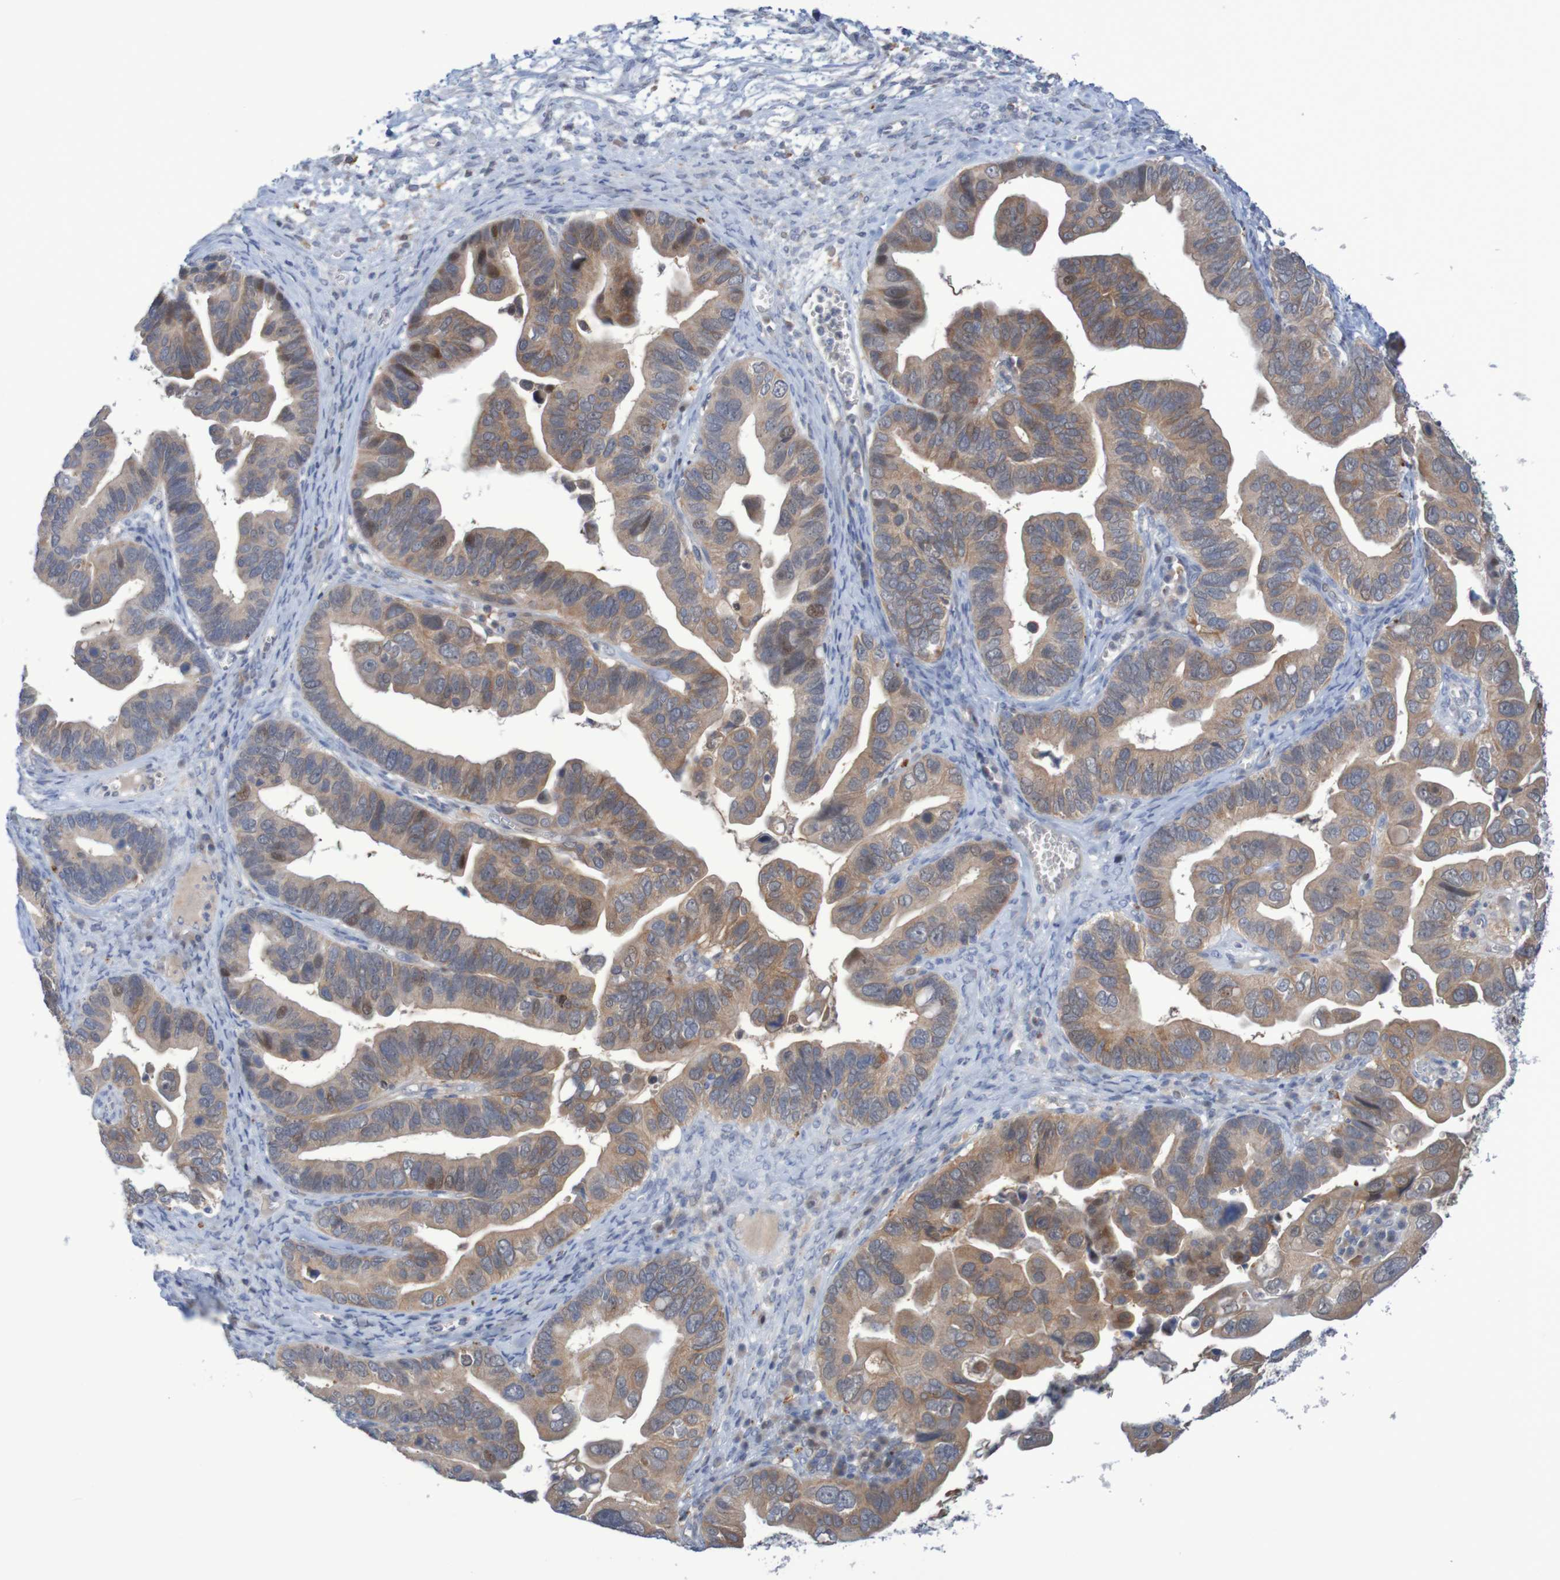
{"staining": {"intensity": "moderate", "quantity": ">75%", "location": "cytoplasmic/membranous,nuclear"}, "tissue": "ovarian cancer", "cell_type": "Tumor cells", "image_type": "cancer", "snomed": [{"axis": "morphology", "description": "Cystadenocarcinoma, serous, NOS"}, {"axis": "topography", "description": "Ovary"}], "caption": "Serous cystadenocarcinoma (ovarian) tissue displays moderate cytoplasmic/membranous and nuclear staining in approximately >75% of tumor cells", "gene": "FBP2", "patient": {"sex": "female", "age": 56}}